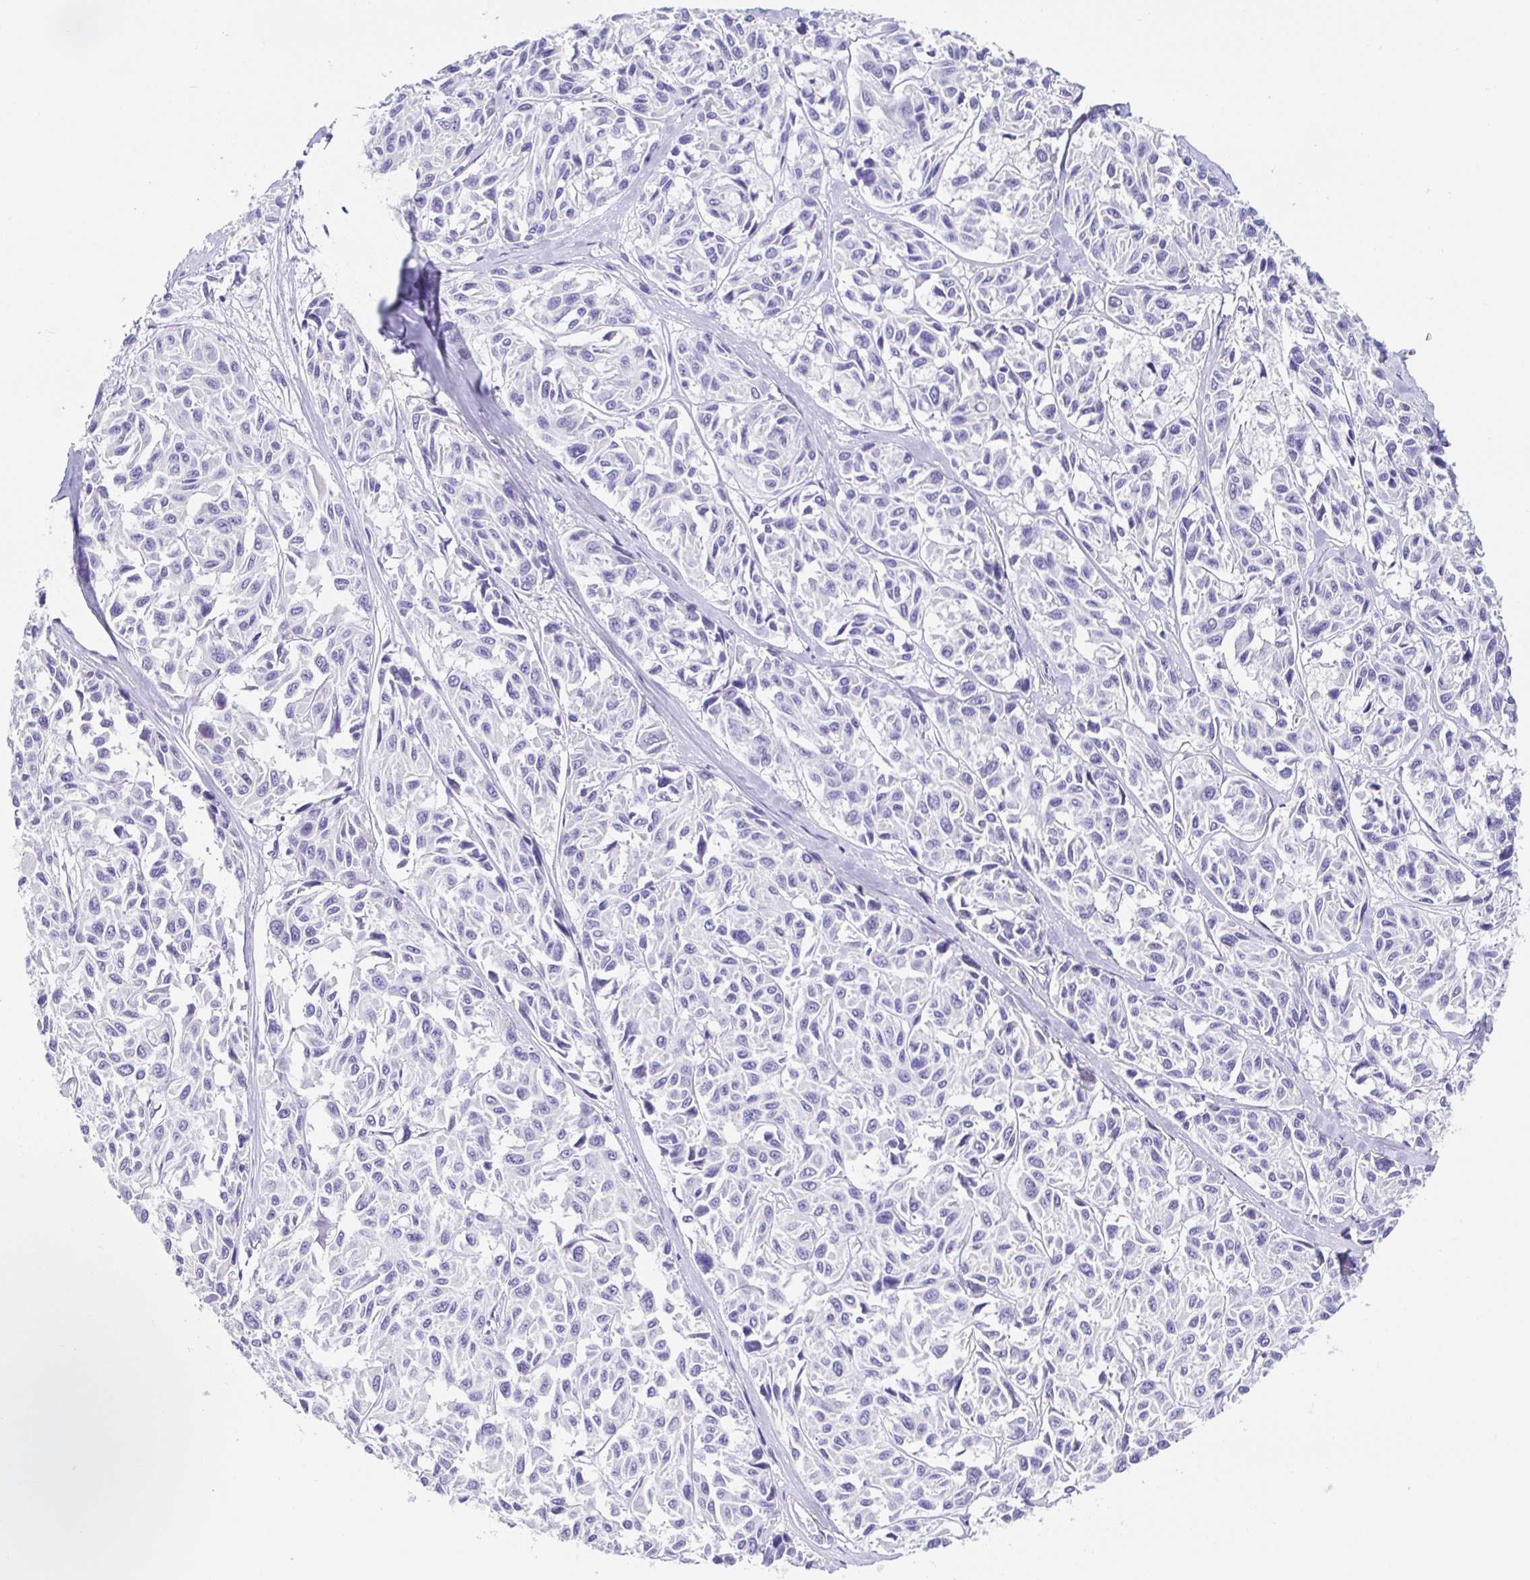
{"staining": {"intensity": "negative", "quantity": "none", "location": "none"}, "tissue": "melanoma", "cell_type": "Tumor cells", "image_type": "cancer", "snomed": [{"axis": "morphology", "description": "Malignant melanoma, NOS"}, {"axis": "topography", "description": "Skin"}], "caption": "This micrograph is of melanoma stained with IHC to label a protein in brown with the nuclei are counter-stained blue. There is no staining in tumor cells.", "gene": "PRAMEF19", "patient": {"sex": "female", "age": 66}}